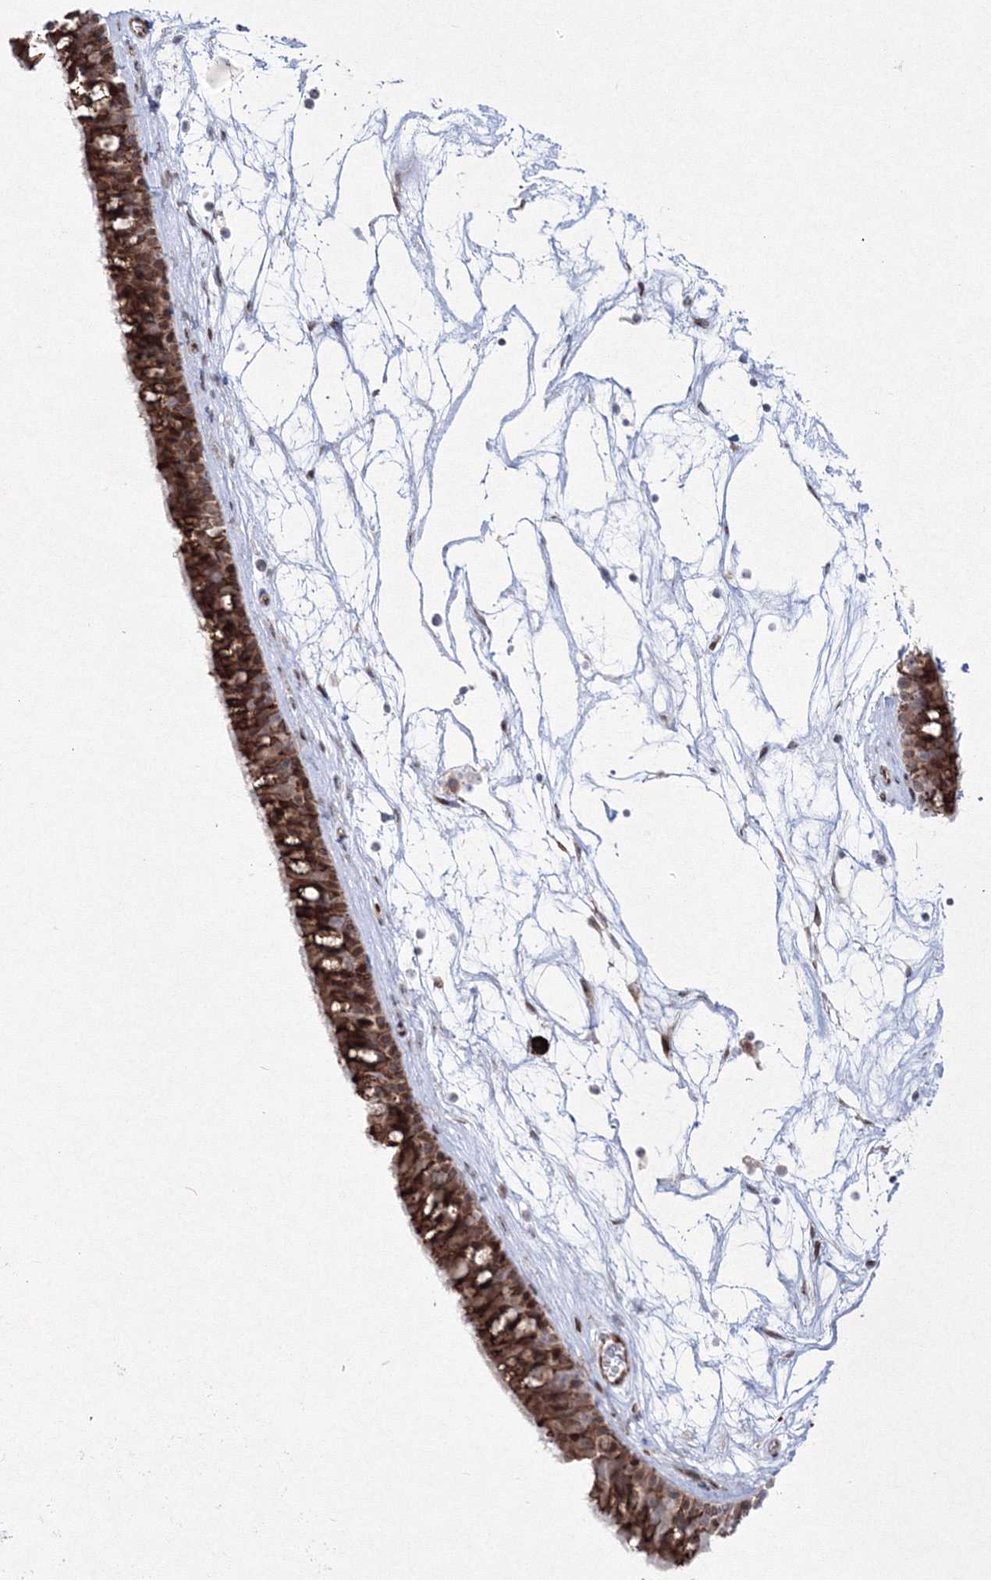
{"staining": {"intensity": "strong", "quantity": ">75%", "location": "cytoplasmic/membranous"}, "tissue": "nasopharynx", "cell_type": "Respiratory epithelial cells", "image_type": "normal", "snomed": [{"axis": "morphology", "description": "Normal tissue, NOS"}, {"axis": "topography", "description": "Nasopharynx"}], "caption": "Protein analysis of benign nasopharynx demonstrates strong cytoplasmic/membranous staining in about >75% of respiratory epithelial cells. (Stains: DAB in brown, nuclei in blue, Microscopy: brightfield microscopy at high magnification).", "gene": "EFCAB12", "patient": {"sex": "male", "age": 64}}